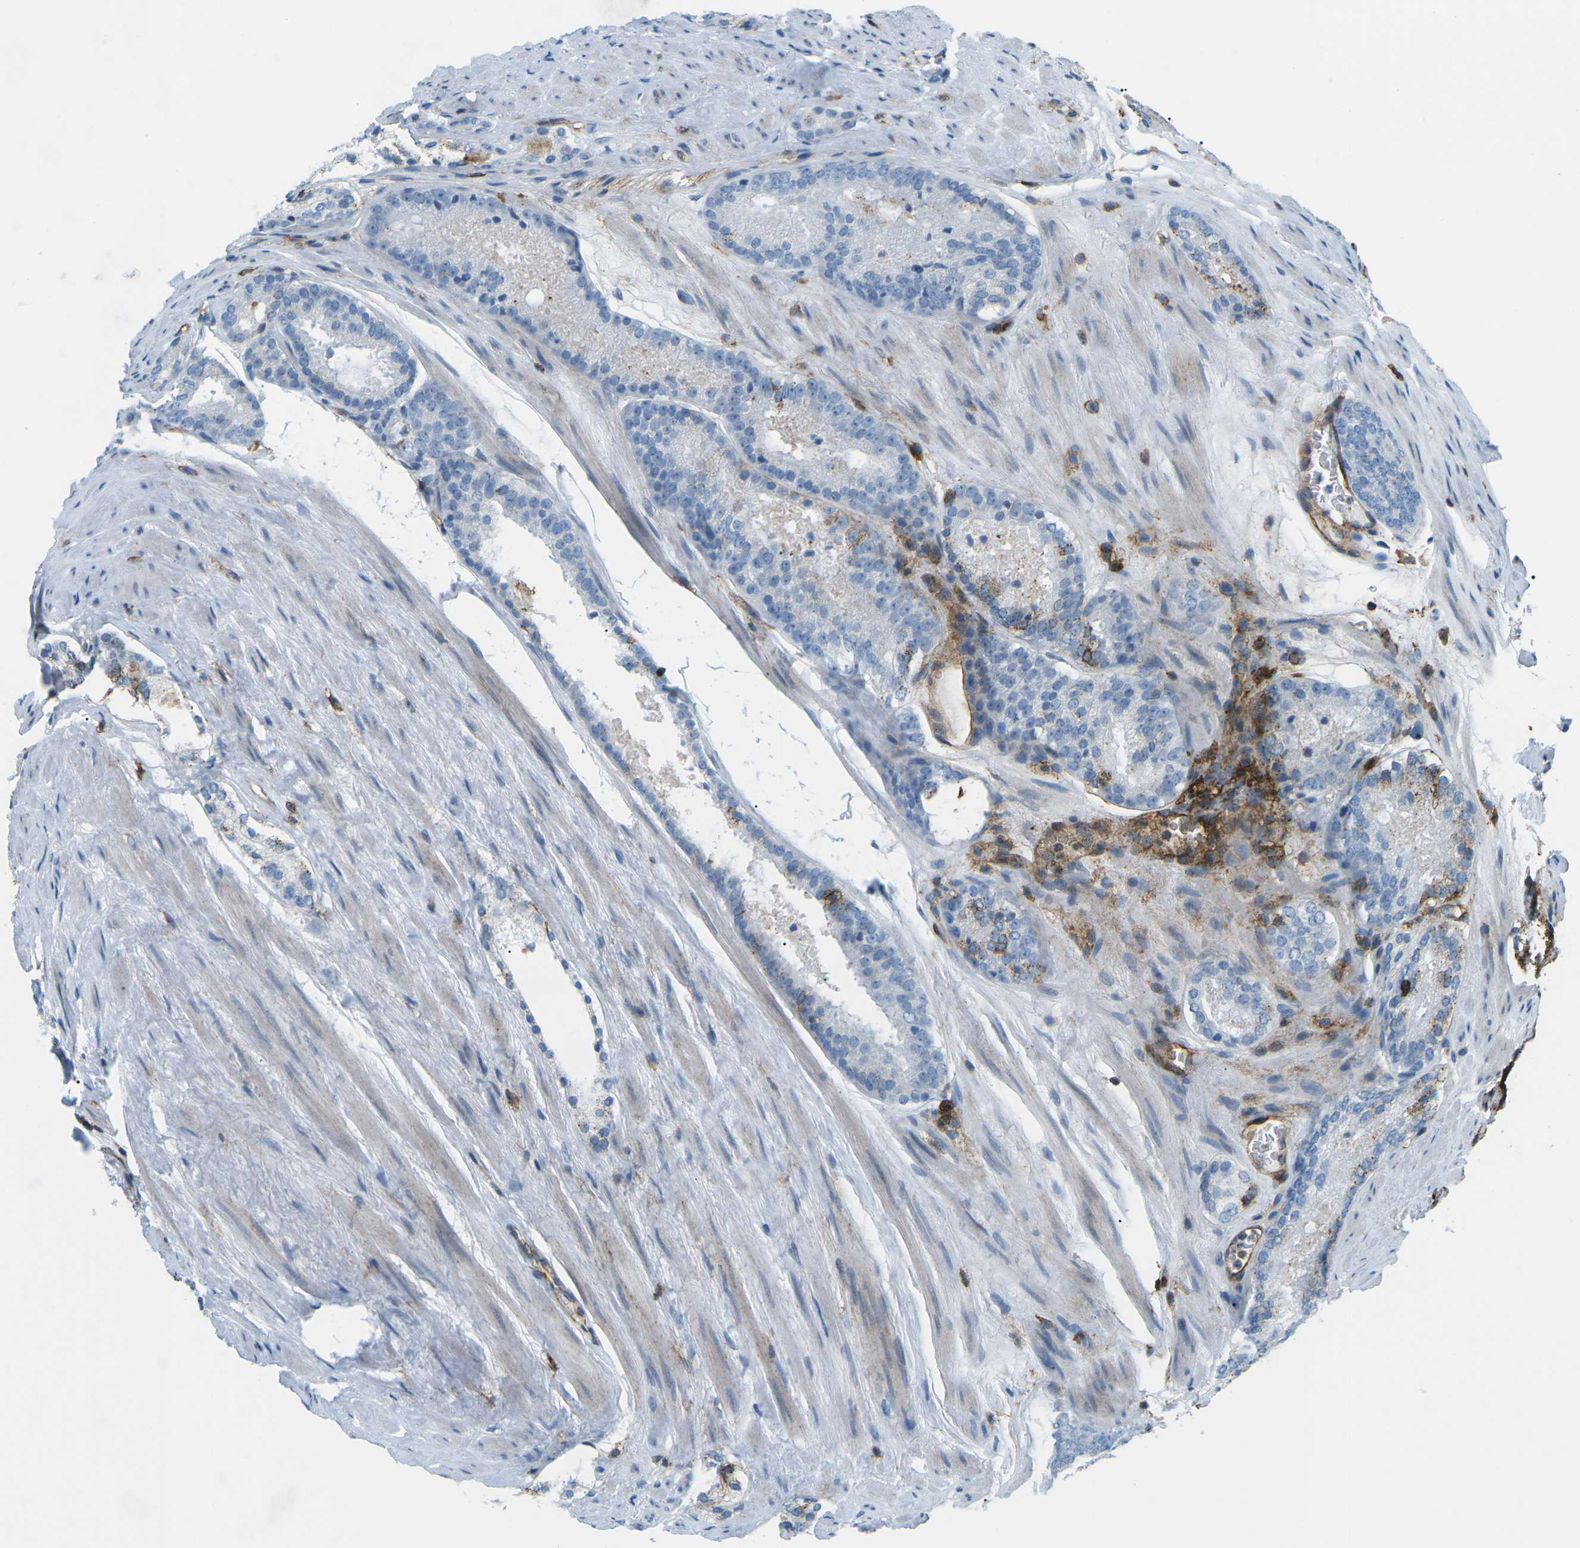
{"staining": {"intensity": "moderate", "quantity": "<25%", "location": "cytoplasmic/membranous"}, "tissue": "prostate cancer", "cell_type": "Tumor cells", "image_type": "cancer", "snomed": [{"axis": "morphology", "description": "Adenocarcinoma, Low grade"}, {"axis": "topography", "description": "Prostate"}], "caption": "Moderate cytoplasmic/membranous expression is seen in approximately <25% of tumor cells in low-grade adenocarcinoma (prostate).", "gene": "HLA-B", "patient": {"sex": "male", "age": 69}}